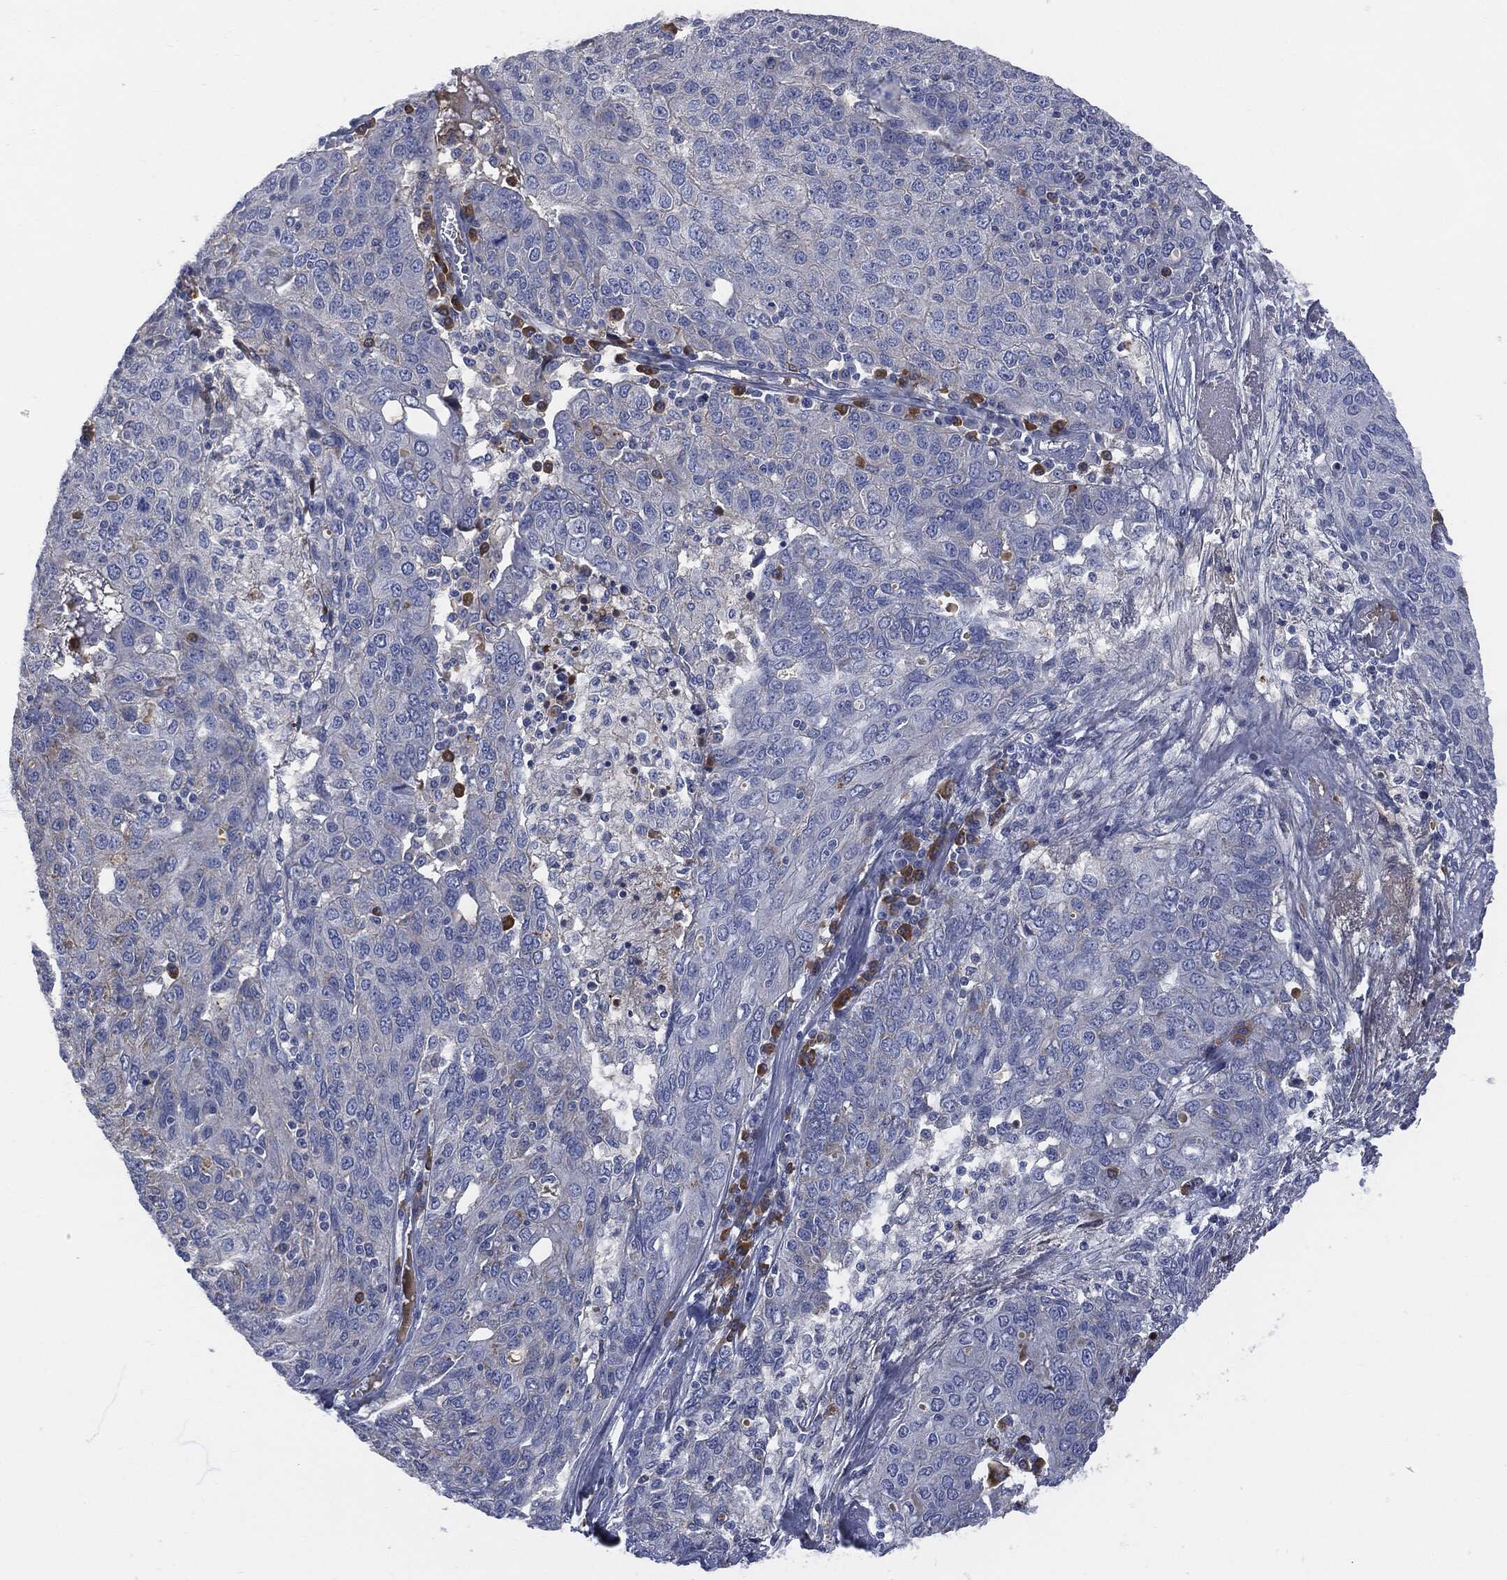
{"staining": {"intensity": "negative", "quantity": "none", "location": "none"}, "tissue": "ovarian cancer", "cell_type": "Tumor cells", "image_type": "cancer", "snomed": [{"axis": "morphology", "description": "Carcinoma, endometroid"}, {"axis": "topography", "description": "Ovary"}], "caption": "Immunohistochemistry micrograph of ovarian cancer stained for a protein (brown), which displays no positivity in tumor cells.", "gene": "BTK", "patient": {"sex": "female", "age": 50}}